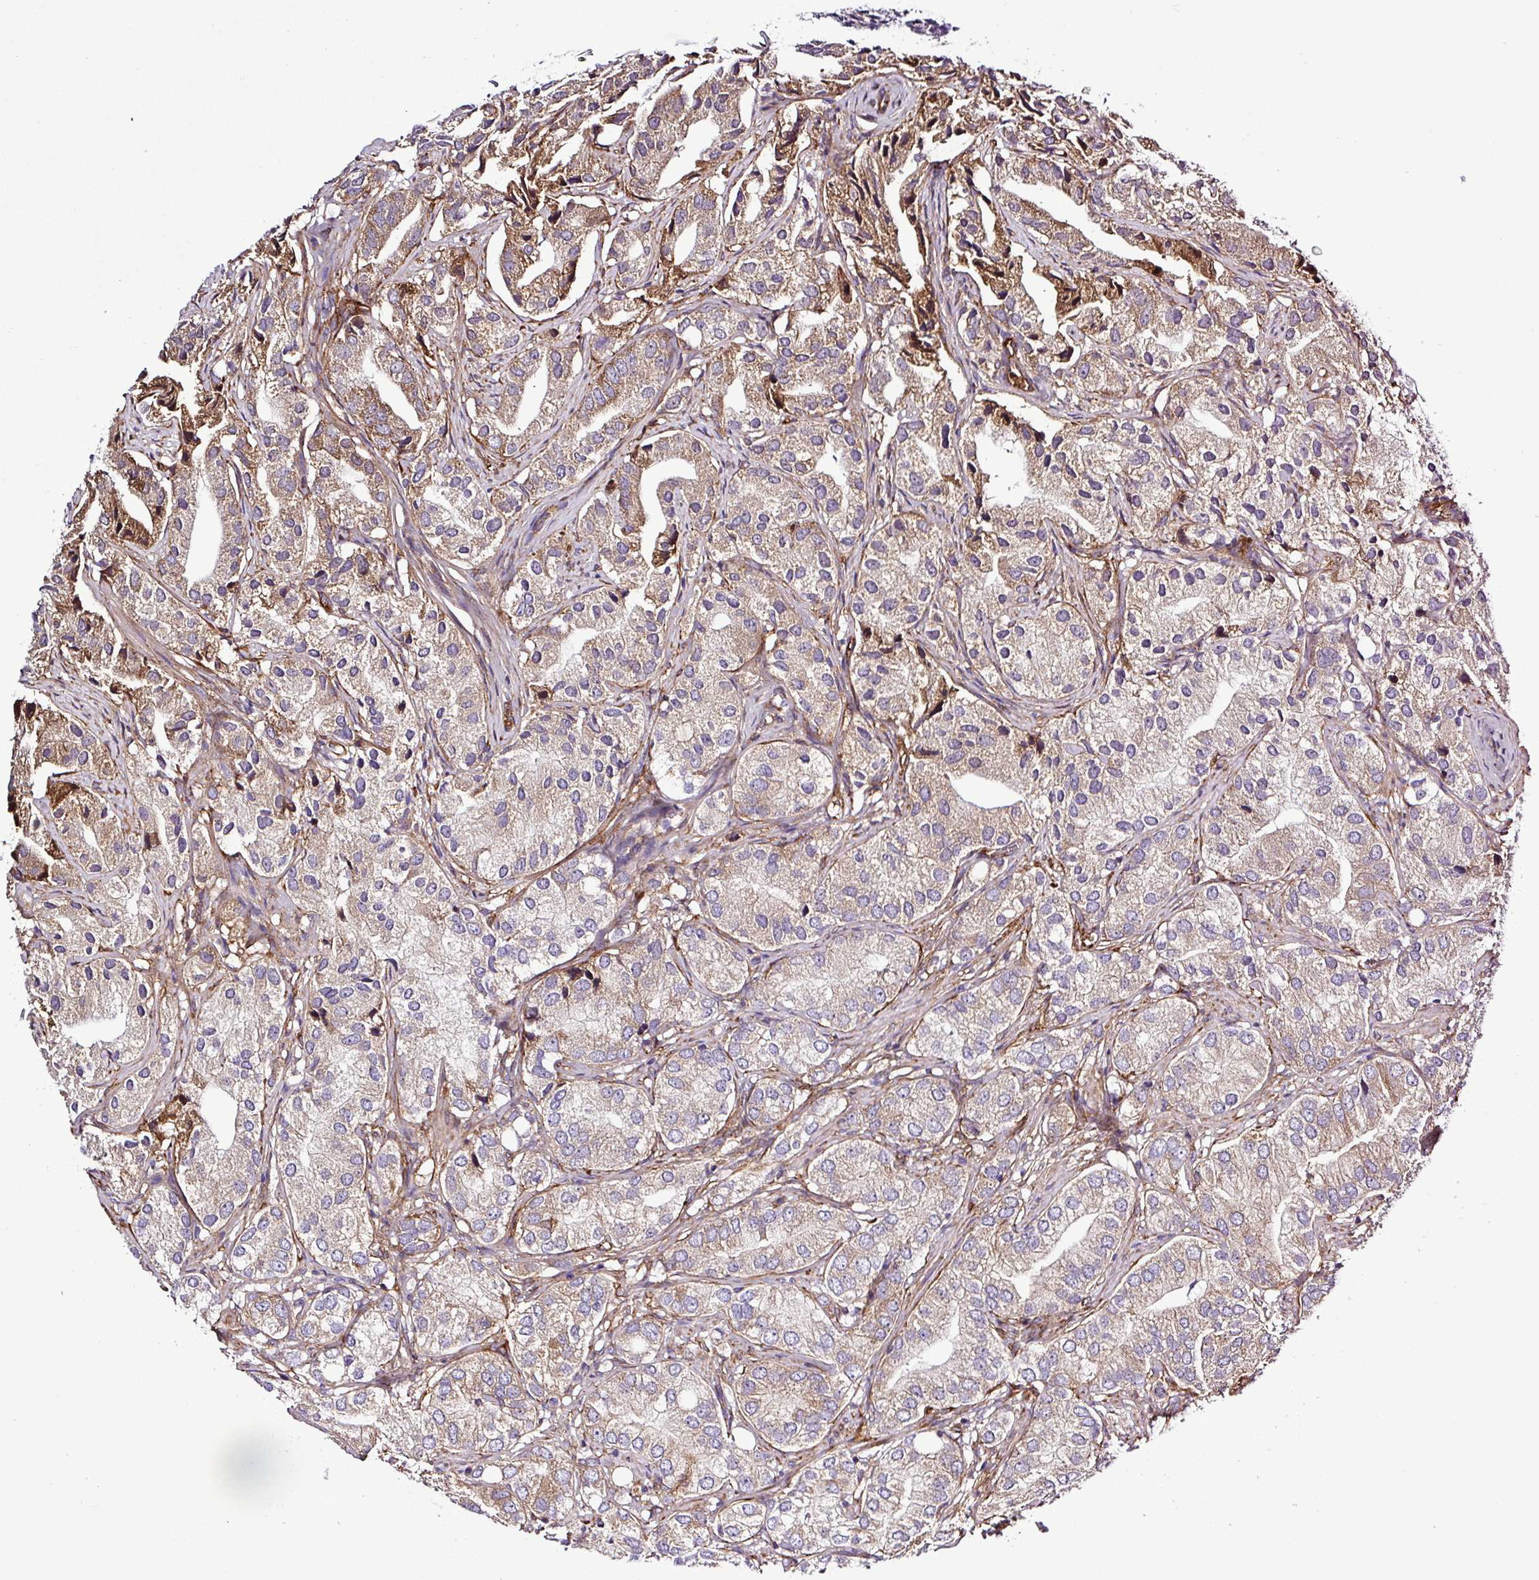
{"staining": {"intensity": "weak", "quantity": ">75%", "location": "cytoplasmic/membranous"}, "tissue": "prostate cancer", "cell_type": "Tumor cells", "image_type": "cancer", "snomed": [{"axis": "morphology", "description": "Adenocarcinoma, High grade"}, {"axis": "topography", "description": "Prostate"}], "caption": "The immunohistochemical stain labels weak cytoplasmic/membranous expression in tumor cells of high-grade adenocarcinoma (prostate) tissue.", "gene": "CWH43", "patient": {"sex": "male", "age": 82}}